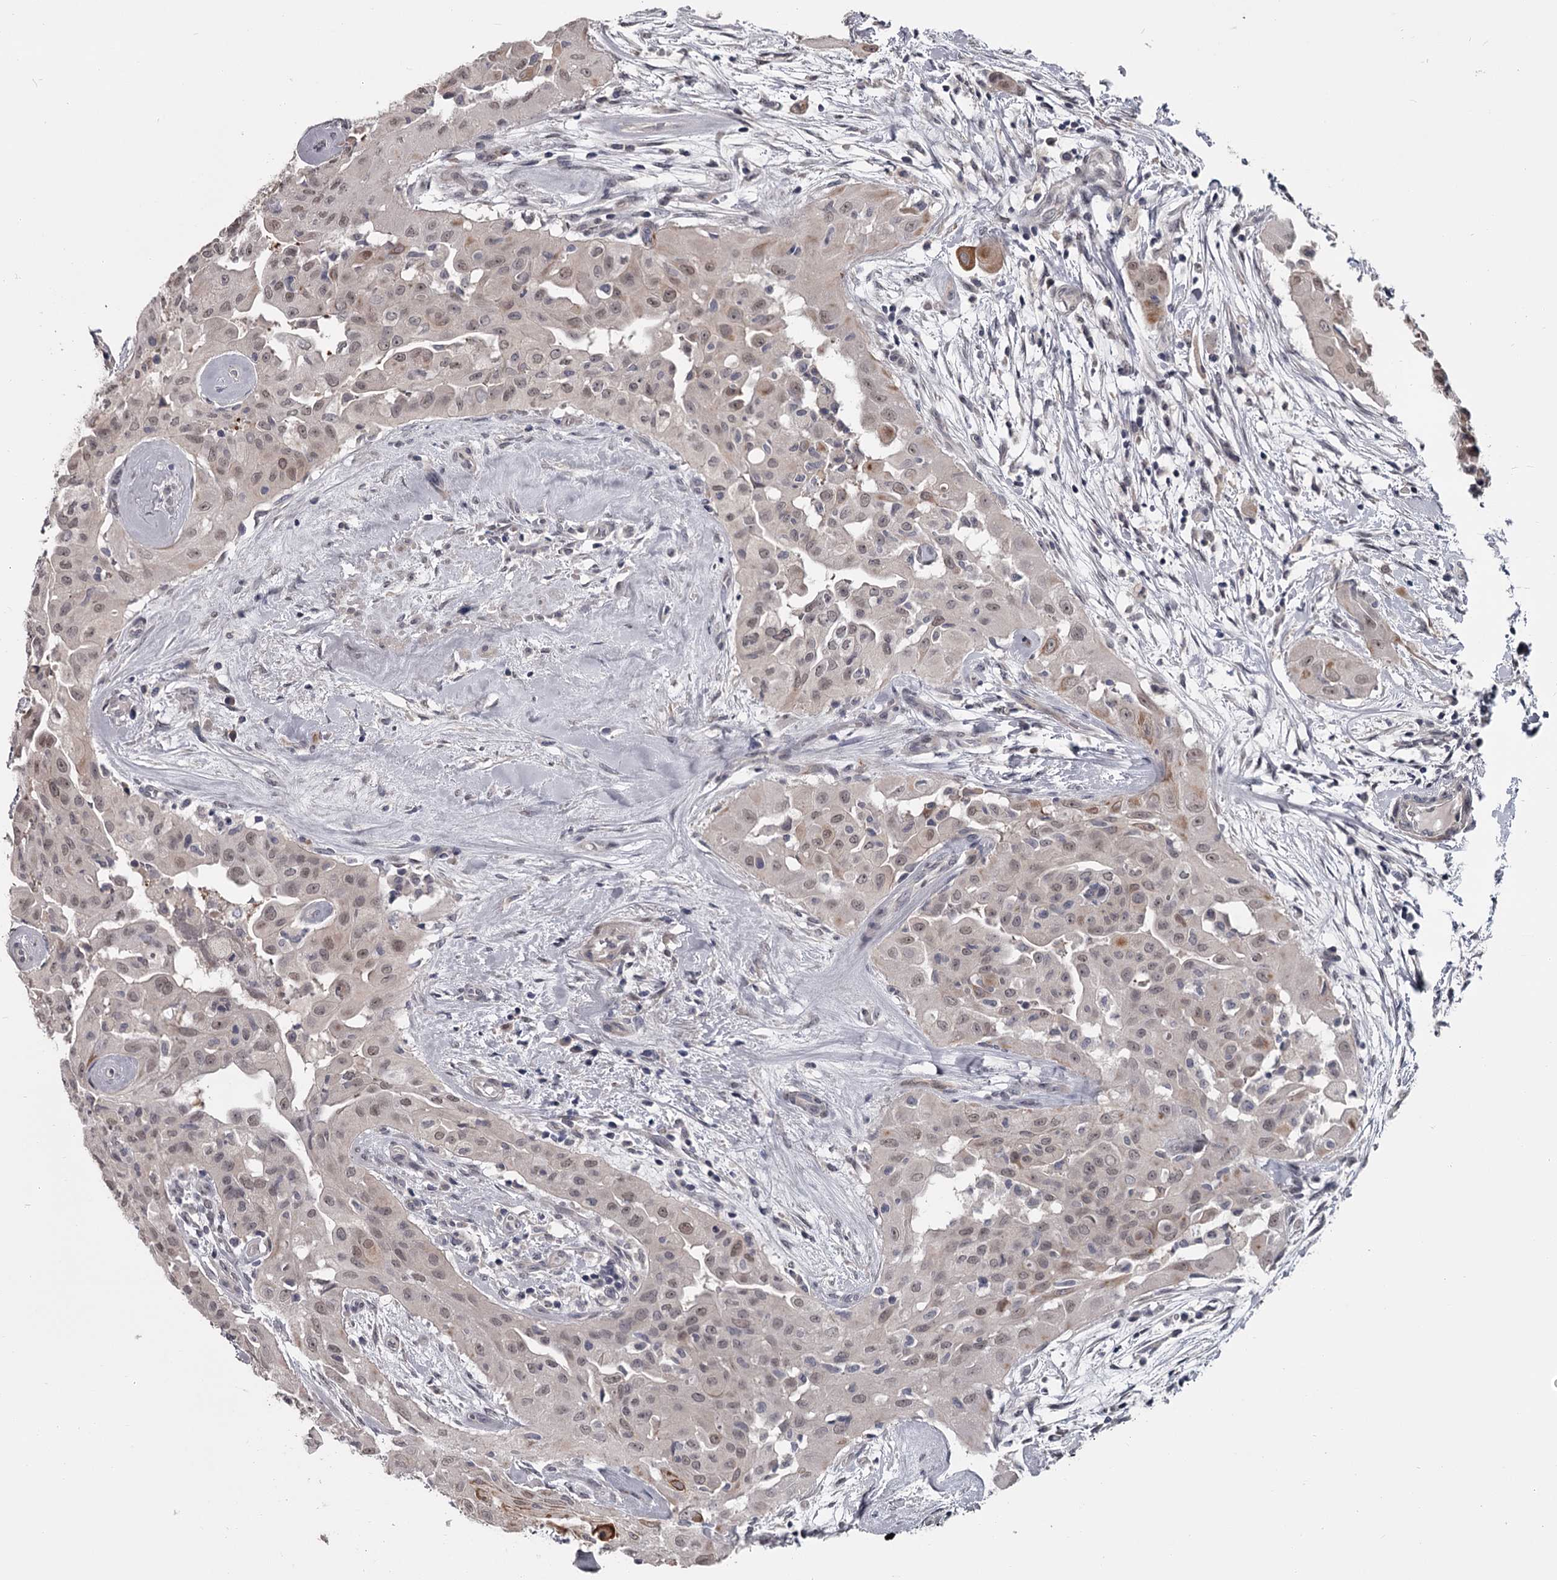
{"staining": {"intensity": "weak", "quantity": ">75%", "location": "nuclear"}, "tissue": "thyroid cancer", "cell_type": "Tumor cells", "image_type": "cancer", "snomed": [{"axis": "morphology", "description": "Papillary adenocarcinoma, NOS"}, {"axis": "topography", "description": "Thyroid gland"}], "caption": "The immunohistochemical stain shows weak nuclear positivity in tumor cells of thyroid cancer (papillary adenocarcinoma) tissue.", "gene": "PRPF40B", "patient": {"sex": "female", "age": 59}}